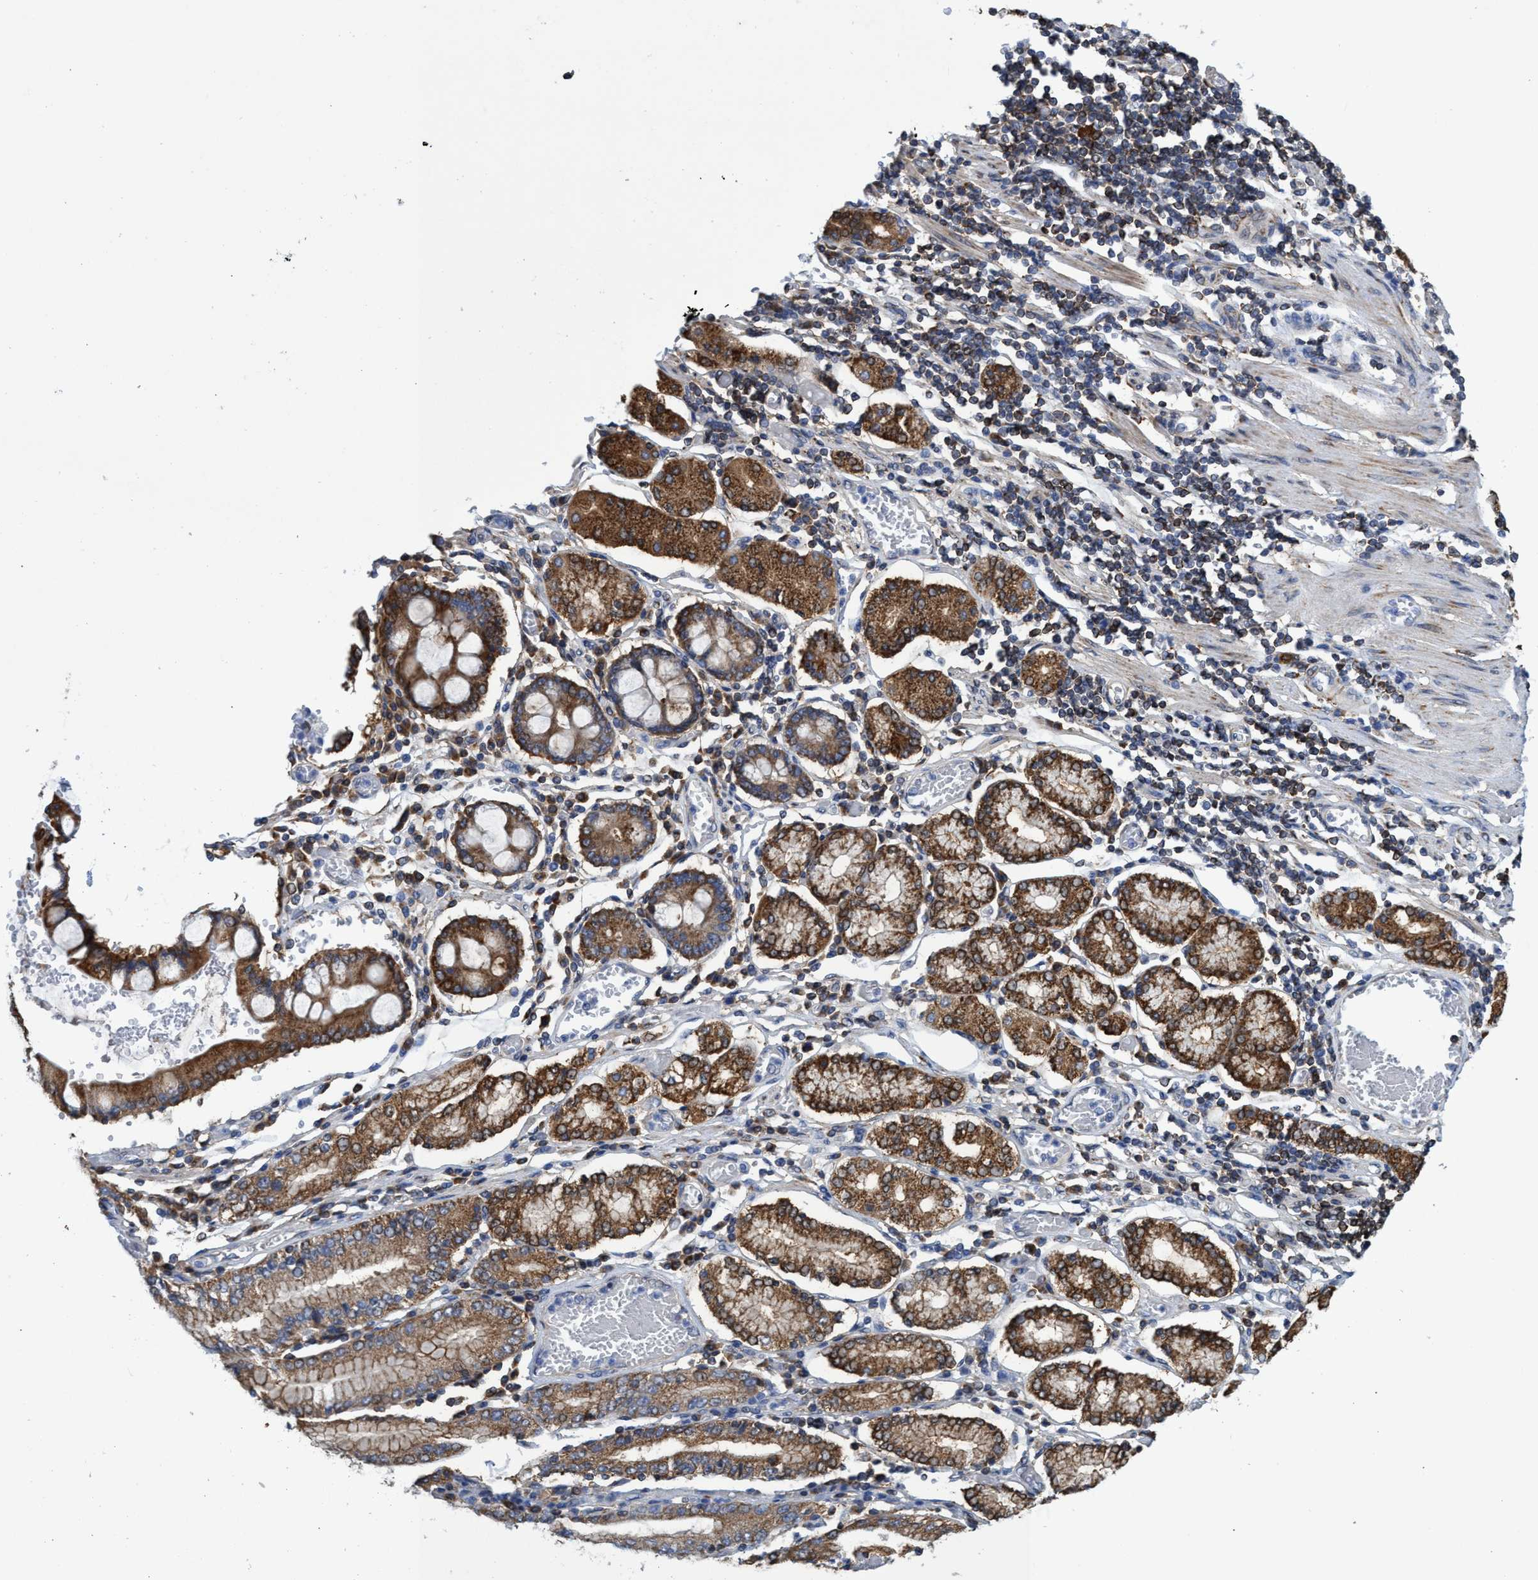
{"staining": {"intensity": "strong", "quantity": ">75%", "location": "cytoplasmic/membranous"}, "tissue": "stomach cancer", "cell_type": "Tumor cells", "image_type": "cancer", "snomed": [{"axis": "morphology", "description": "Adenocarcinoma, NOS"}, {"axis": "topography", "description": "Stomach"}], "caption": "This is an image of immunohistochemistry (IHC) staining of stomach adenocarcinoma, which shows strong expression in the cytoplasmic/membranous of tumor cells.", "gene": "CRYZ", "patient": {"sex": "female", "age": 73}}